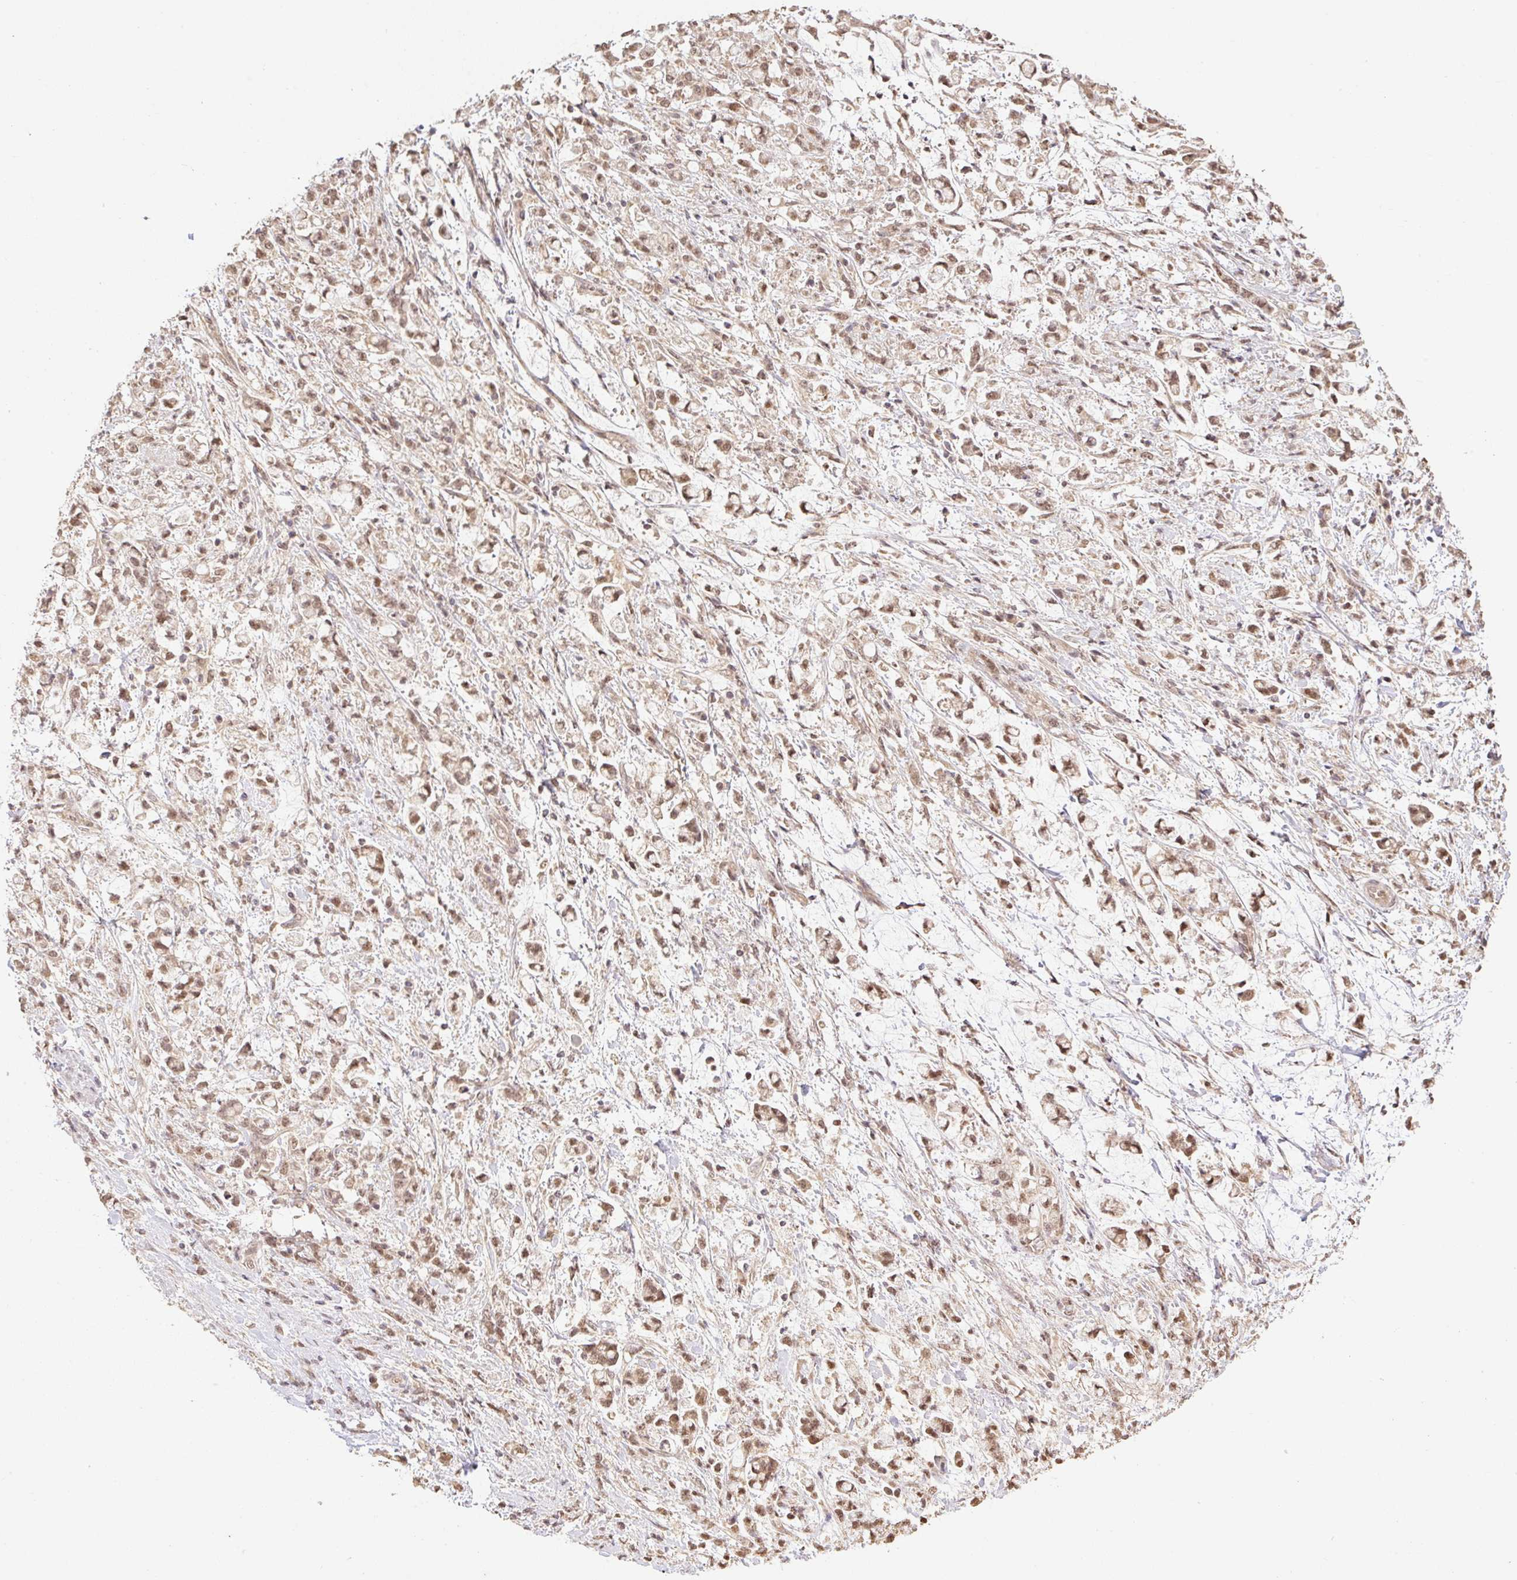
{"staining": {"intensity": "moderate", "quantity": ">75%", "location": "nuclear"}, "tissue": "stomach cancer", "cell_type": "Tumor cells", "image_type": "cancer", "snomed": [{"axis": "morphology", "description": "Adenocarcinoma, NOS"}, {"axis": "topography", "description": "Stomach"}], "caption": "Human stomach cancer stained with a protein marker shows moderate staining in tumor cells.", "gene": "VPS25", "patient": {"sex": "female", "age": 60}}